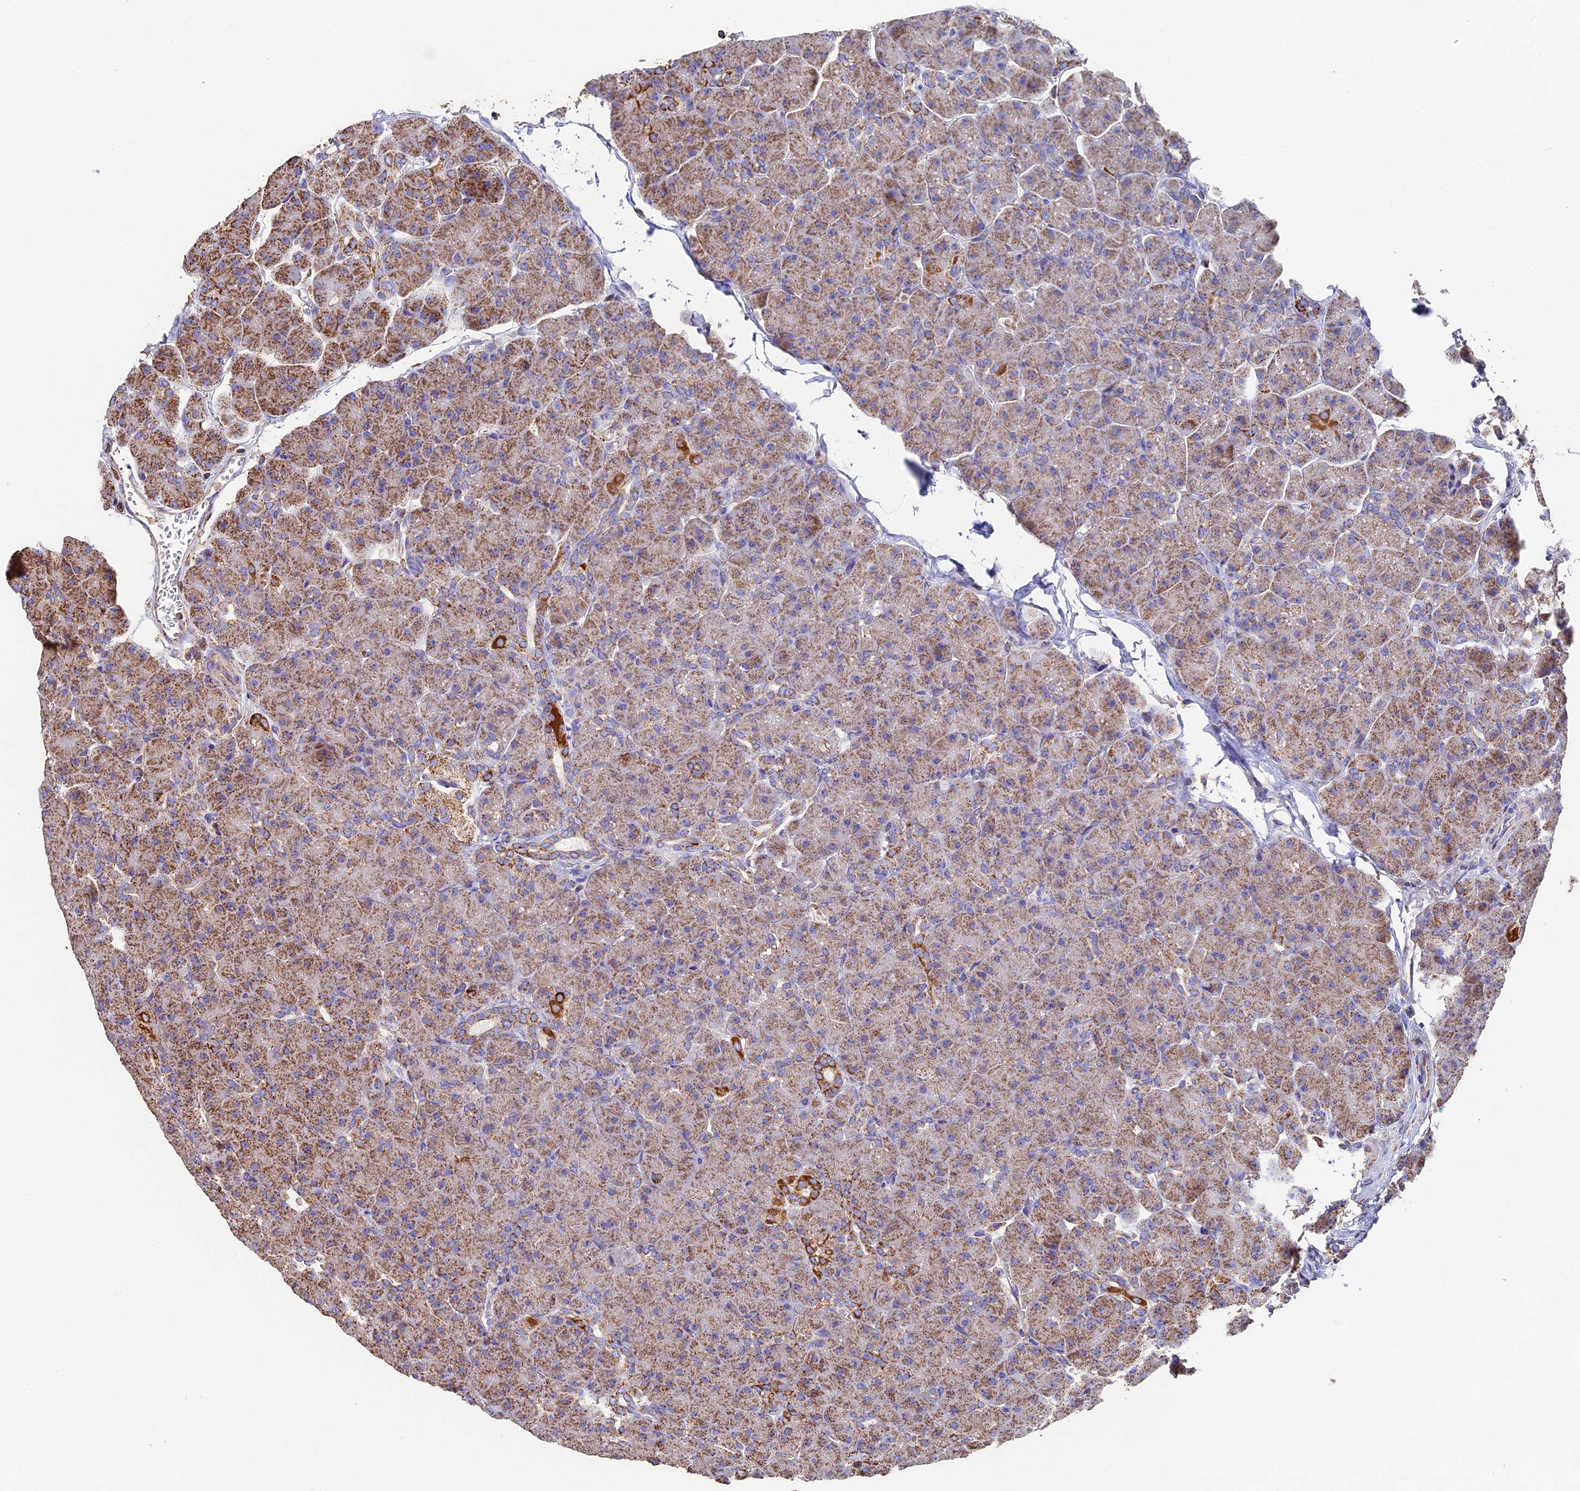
{"staining": {"intensity": "moderate", "quantity": ">75%", "location": "cytoplasmic/membranous"}, "tissue": "pancreas", "cell_type": "Exocrine glandular cells", "image_type": "normal", "snomed": [{"axis": "morphology", "description": "Normal tissue, NOS"}, {"axis": "topography", "description": "Pancreas"}], "caption": "Immunohistochemistry staining of normal pancreas, which shows medium levels of moderate cytoplasmic/membranous expression in about >75% of exocrine glandular cells indicating moderate cytoplasmic/membranous protein staining. The staining was performed using DAB (brown) for protein detection and nuclei were counterstained in hematoxylin (blue).", "gene": "ADAT1", "patient": {"sex": "male", "age": 66}}